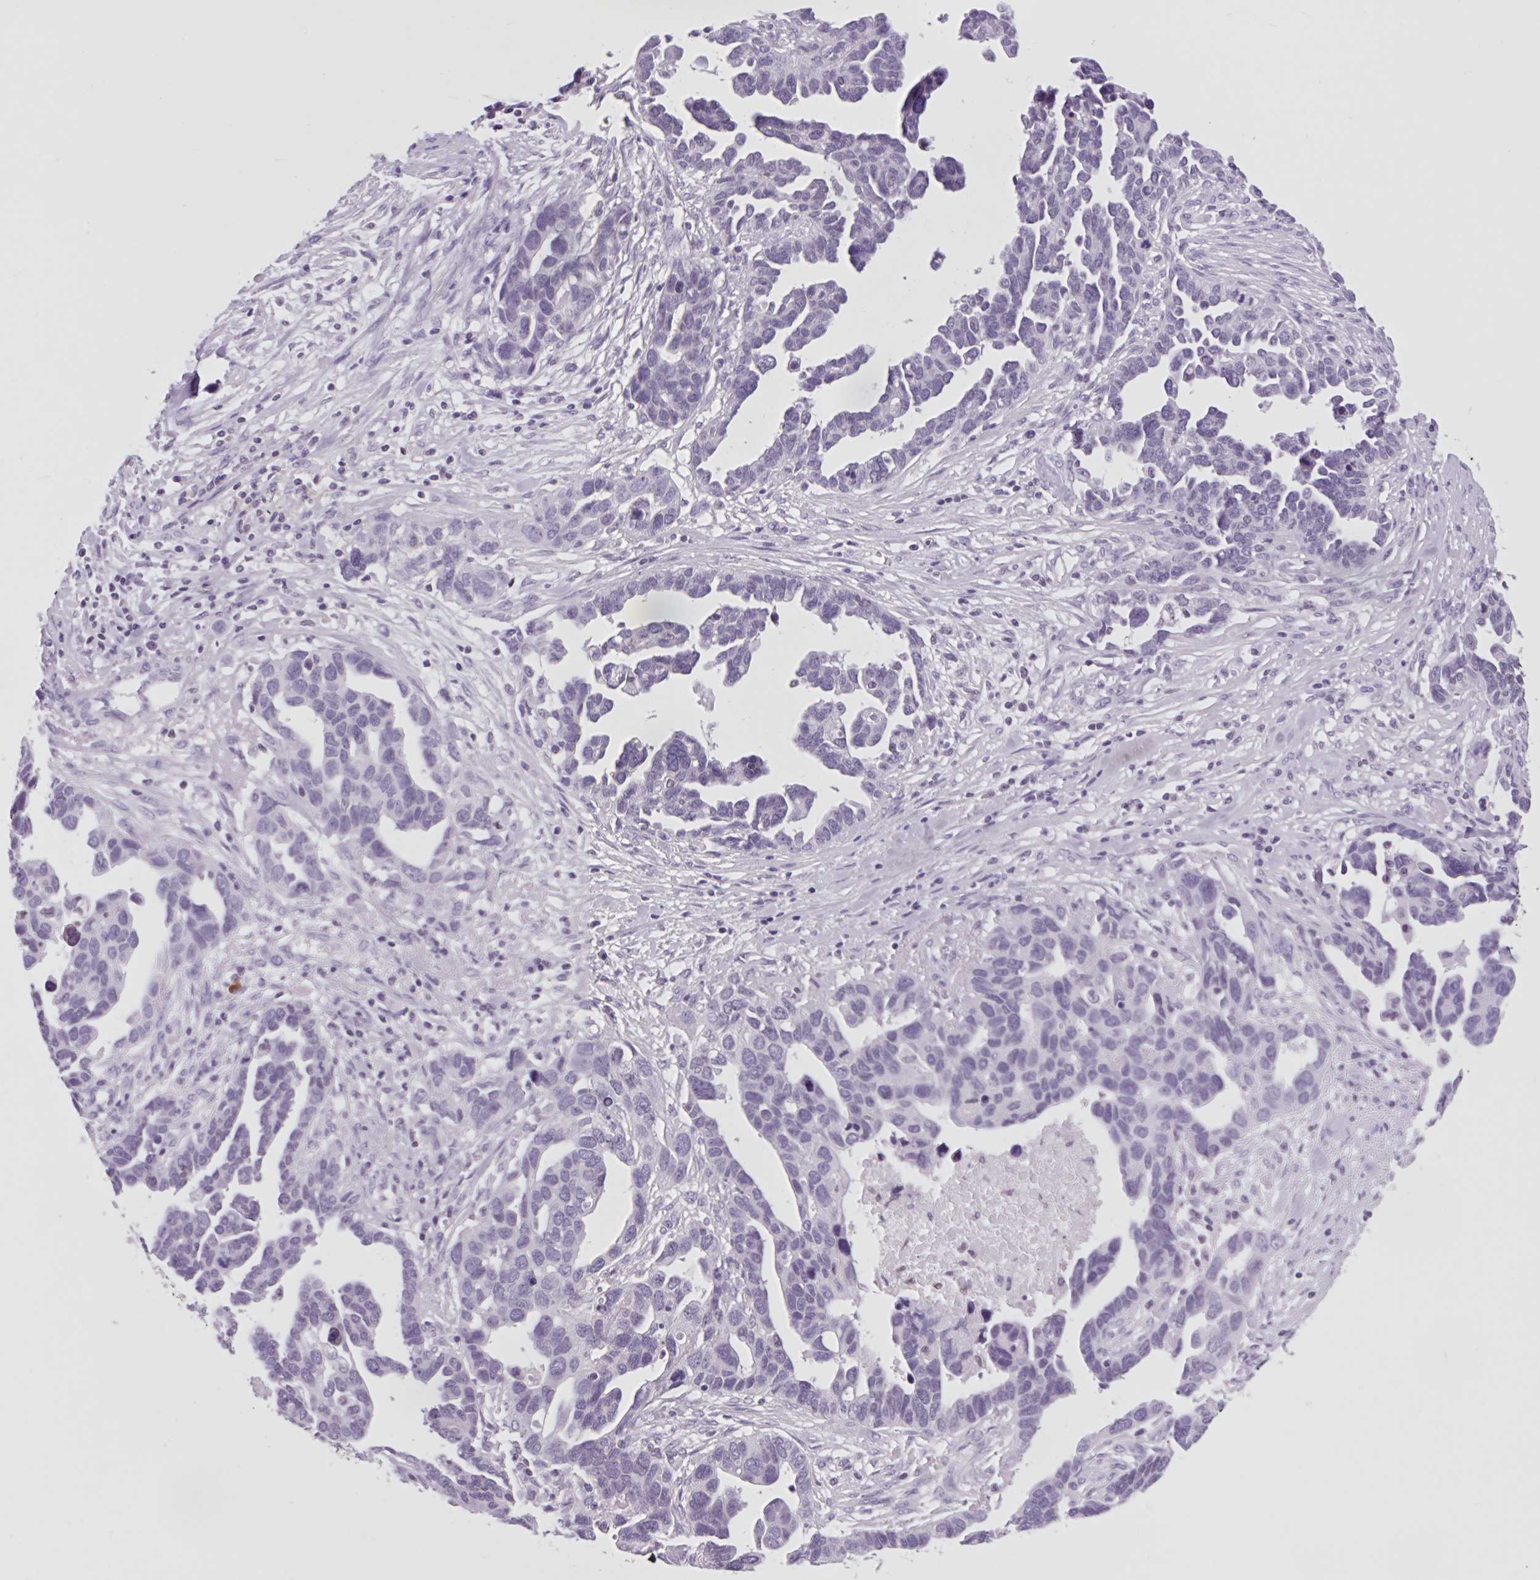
{"staining": {"intensity": "negative", "quantity": "none", "location": "none"}, "tissue": "ovarian cancer", "cell_type": "Tumor cells", "image_type": "cancer", "snomed": [{"axis": "morphology", "description": "Cystadenocarcinoma, serous, NOS"}, {"axis": "topography", "description": "Ovary"}], "caption": "The image displays no significant positivity in tumor cells of ovarian cancer.", "gene": "VPREB1", "patient": {"sex": "female", "age": 54}}